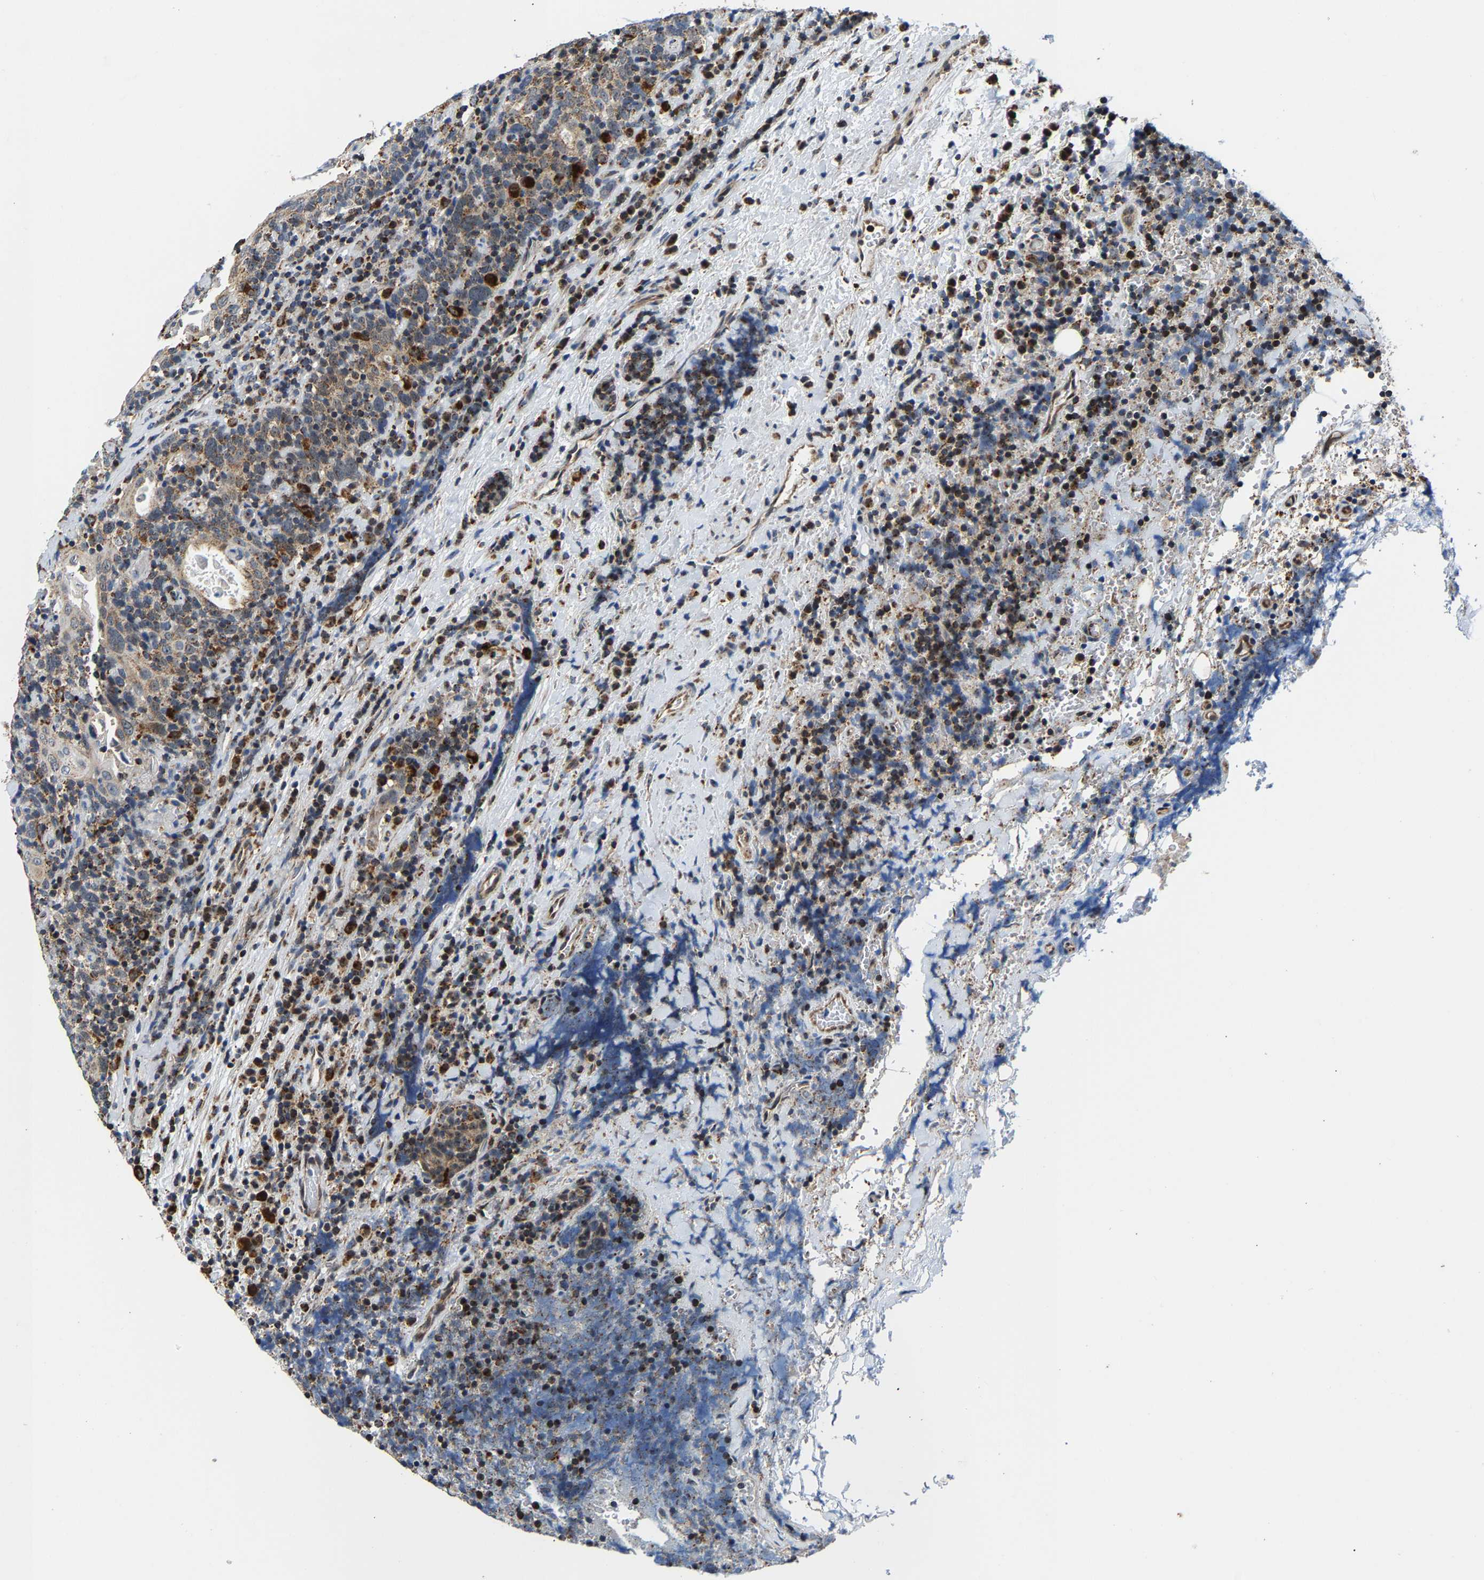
{"staining": {"intensity": "moderate", "quantity": "25%-75%", "location": "cytoplasmic/membranous"}, "tissue": "head and neck cancer", "cell_type": "Tumor cells", "image_type": "cancer", "snomed": [{"axis": "morphology", "description": "Squamous cell carcinoma, NOS"}, {"axis": "morphology", "description": "Squamous cell carcinoma, metastatic, NOS"}, {"axis": "topography", "description": "Lymph node"}, {"axis": "topography", "description": "Head-Neck"}], "caption": "Head and neck metastatic squamous cell carcinoma stained with DAB IHC displays medium levels of moderate cytoplasmic/membranous positivity in about 25%-75% of tumor cells. (IHC, brightfield microscopy, high magnification).", "gene": "GIMAP7", "patient": {"sex": "male", "age": 62}}